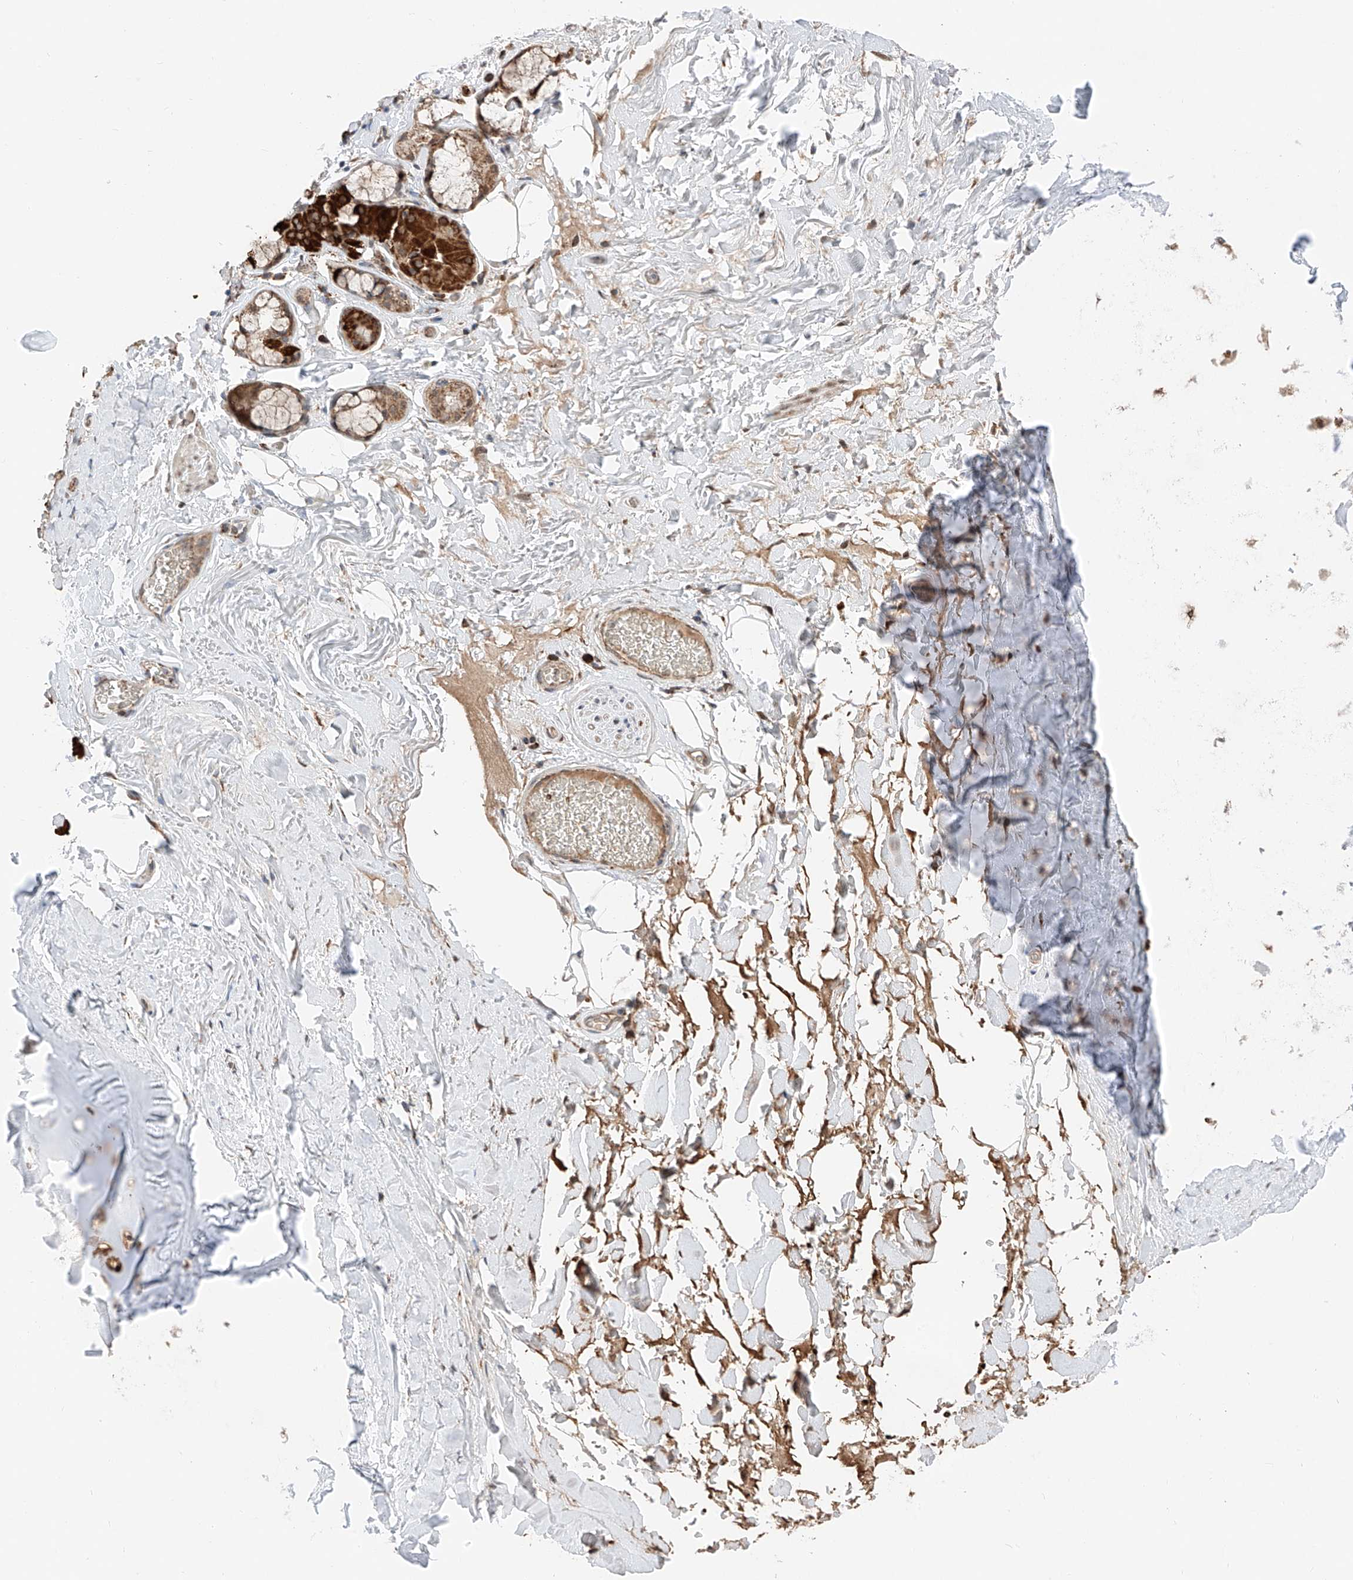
{"staining": {"intensity": "moderate", "quantity": ">75%", "location": "cytoplasmic/membranous"}, "tissue": "adipose tissue", "cell_type": "Adipocytes", "image_type": "normal", "snomed": [{"axis": "morphology", "description": "Normal tissue, NOS"}, {"axis": "topography", "description": "Cartilage tissue"}], "caption": "This histopathology image shows unremarkable adipose tissue stained with immunohistochemistry (IHC) to label a protein in brown. The cytoplasmic/membranous of adipocytes show moderate positivity for the protein. Nuclei are counter-stained blue.", "gene": "ZSCAN29", "patient": {"sex": "female", "age": 63}}